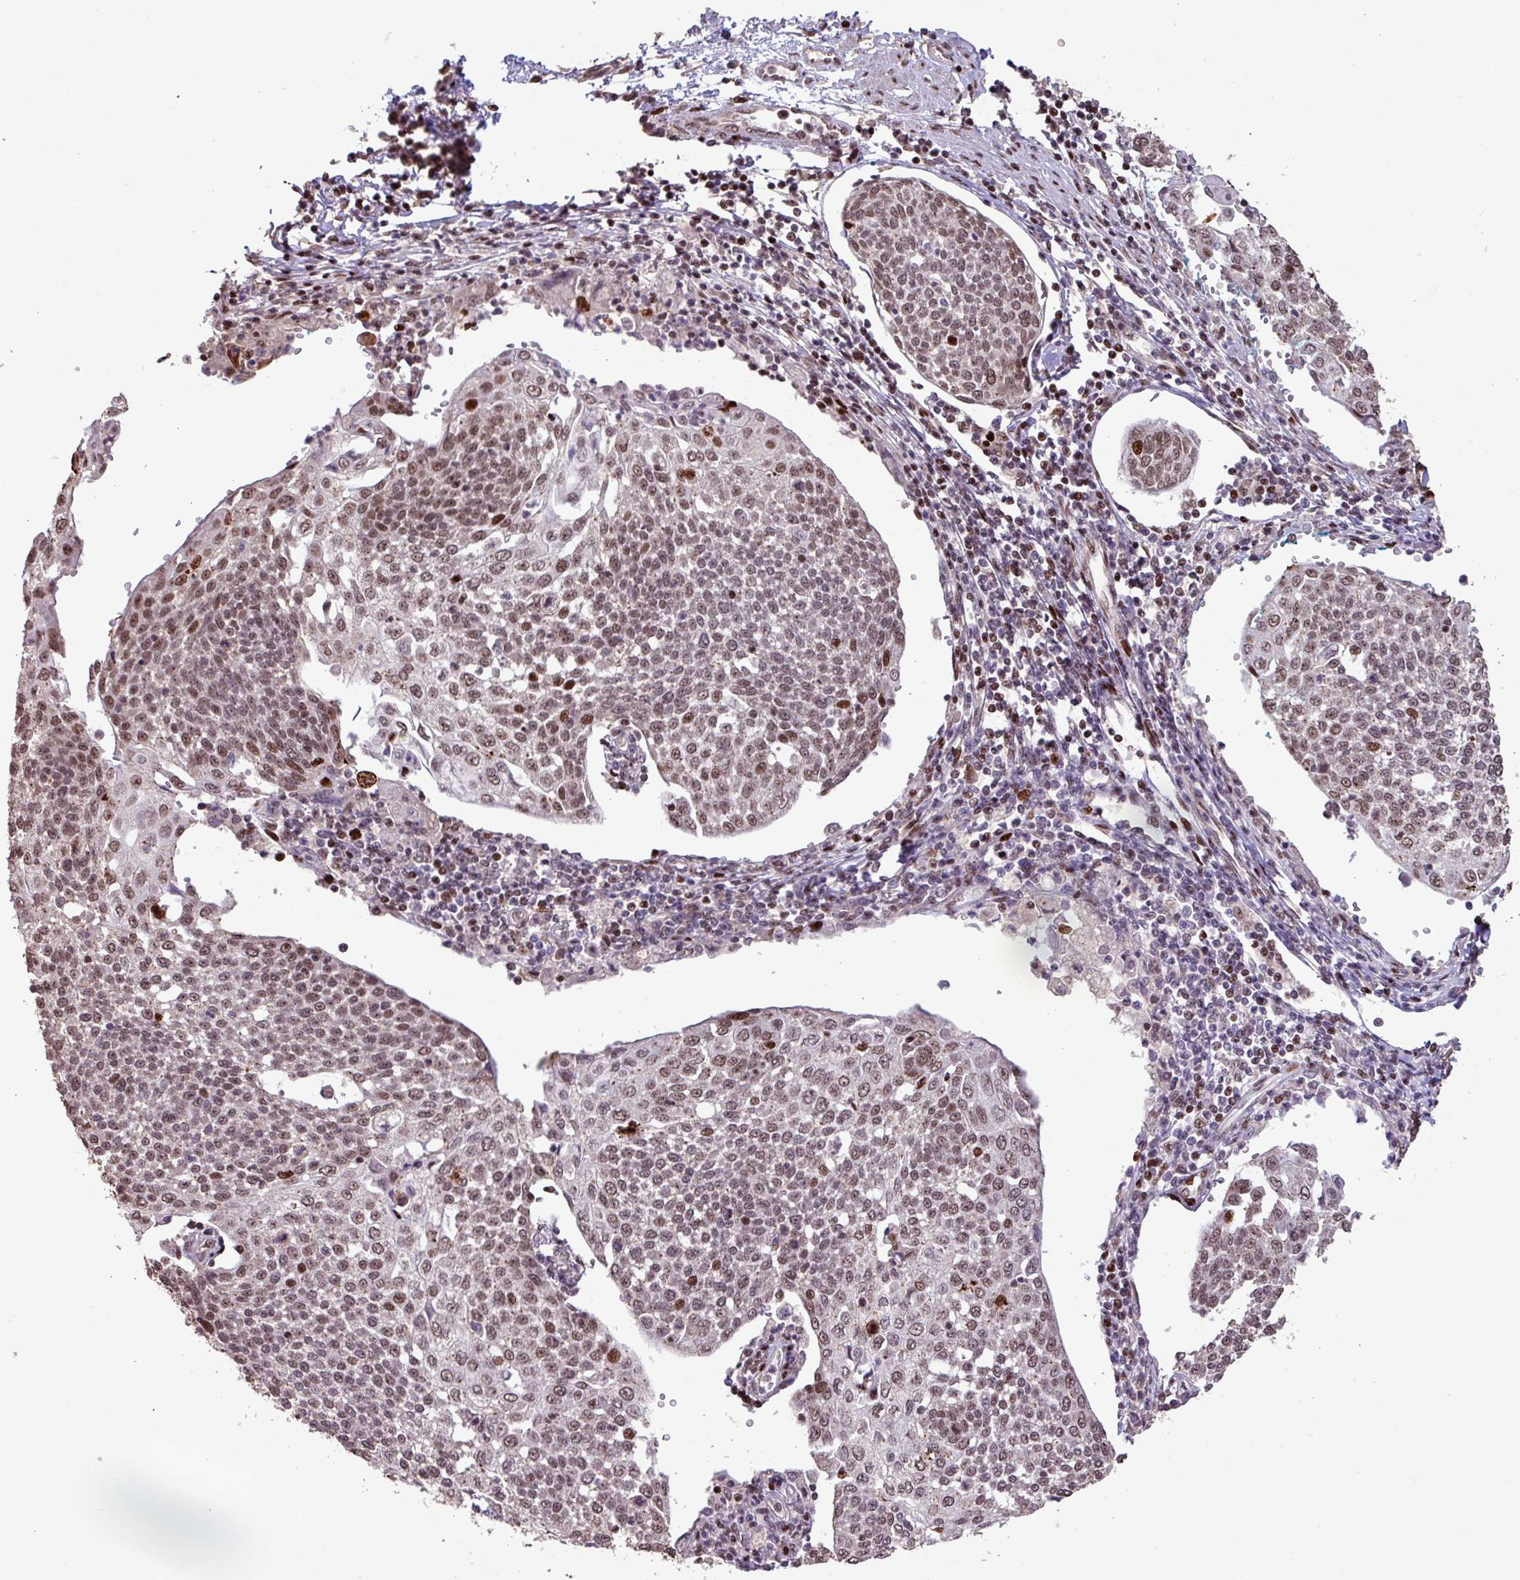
{"staining": {"intensity": "moderate", "quantity": "25%-75%", "location": "nuclear"}, "tissue": "cervical cancer", "cell_type": "Tumor cells", "image_type": "cancer", "snomed": [{"axis": "morphology", "description": "Squamous cell carcinoma, NOS"}, {"axis": "topography", "description": "Cervix"}], "caption": "Squamous cell carcinoma (cervical) stained with a protein marker exhibits moderate staining in tumor cells.", "gene": "ZNF709", "patient": {"sex": "female", "age": 34}}